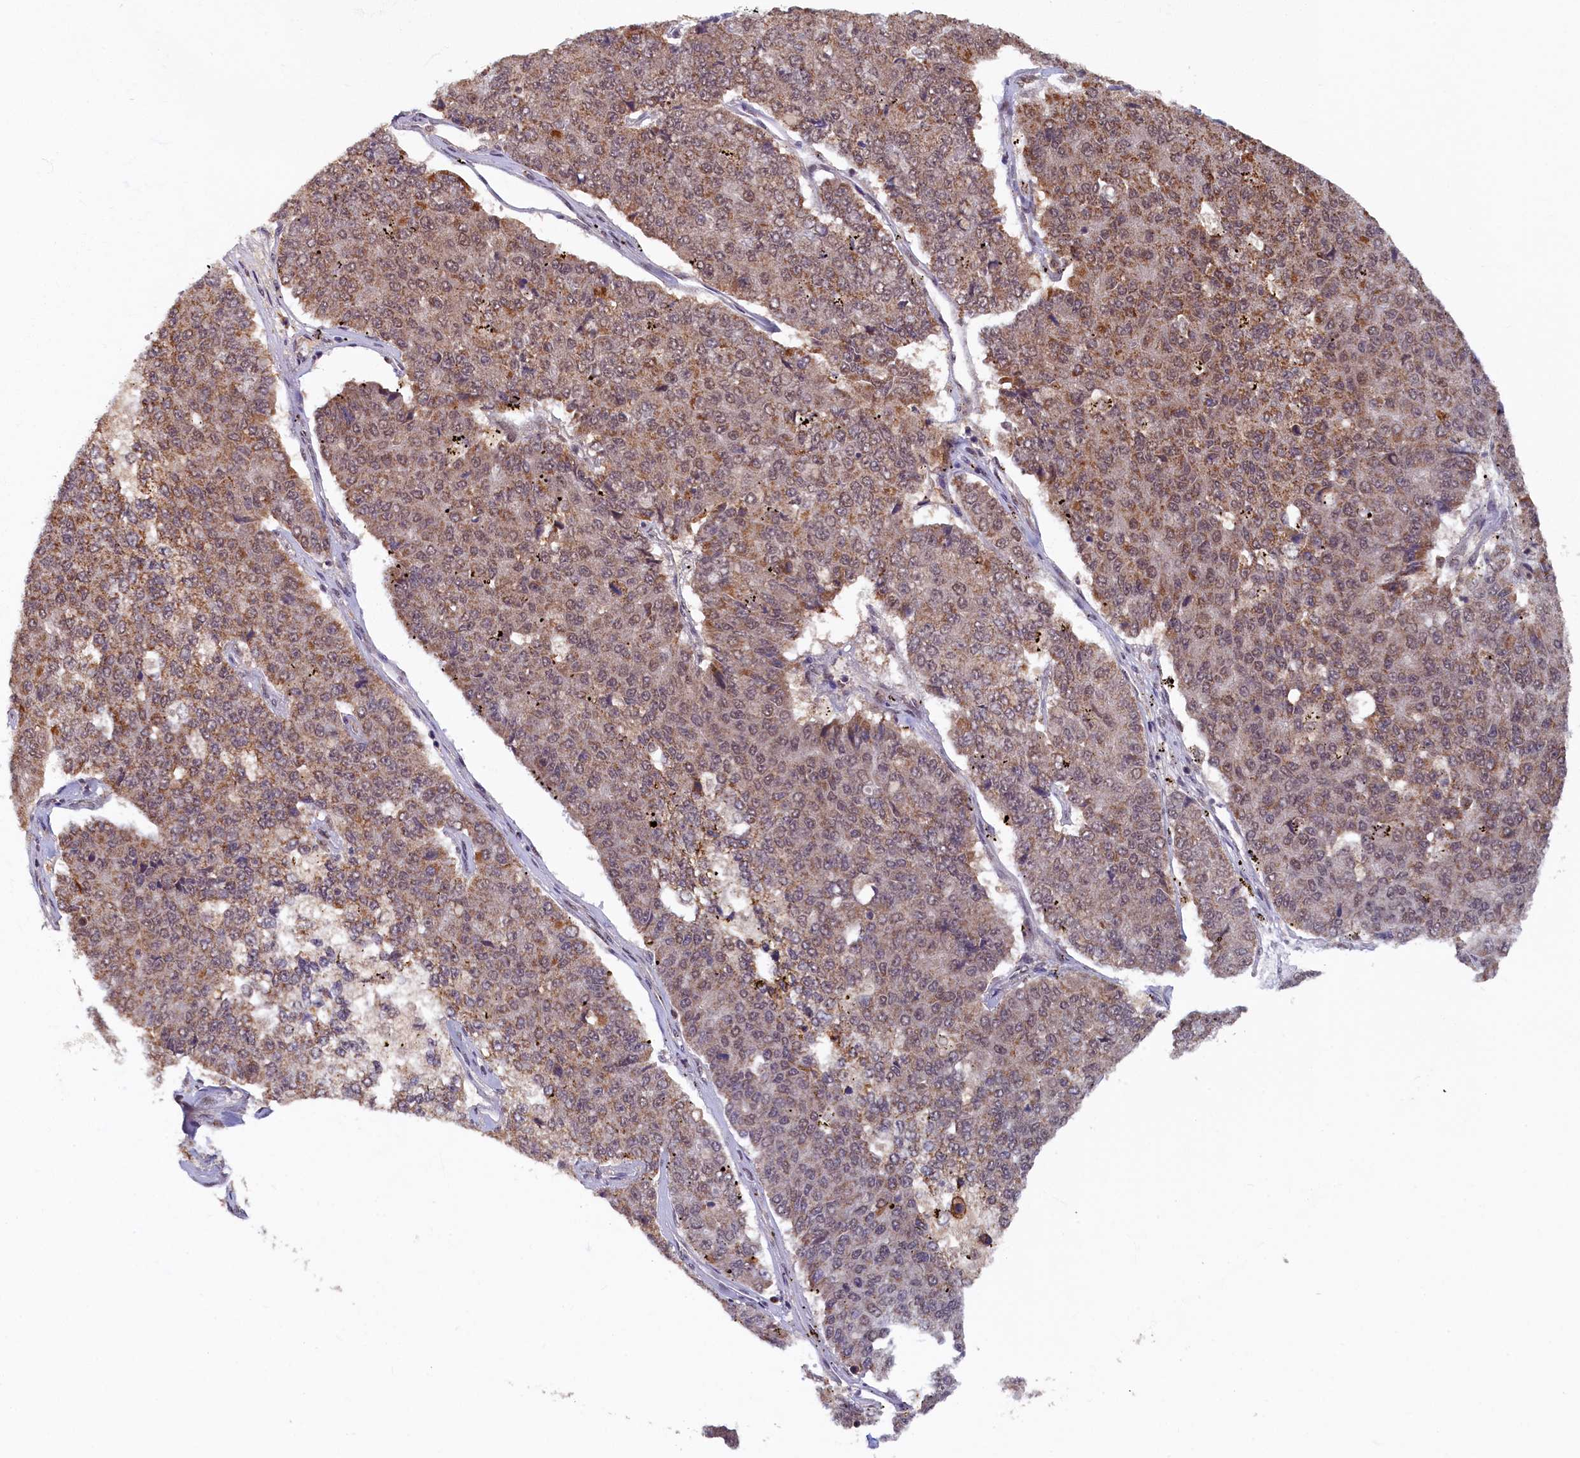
{"staining": {"intensity": "moderate", "quantity": ">75%", "location": "cytoplasmic/membranous"}, "tissue": "pancreatic cancer", "cell_type": "Tumor cells", "image_type": "cancer", "snomed": [{"axis": "morphology", "description": "Adenocarcinoma, NOS"}, {"axis": "topography", "description": "Pancreas"}], "caption": "Adenocarcinoma (pancreatic) was stained to show a protein in brown. There is medium levels of moderate cytoplasmic/membranous positivity in about >75% of tumor cells.", "gene": "BRCA1", "patient": {"sex": "male", "age": 50}}